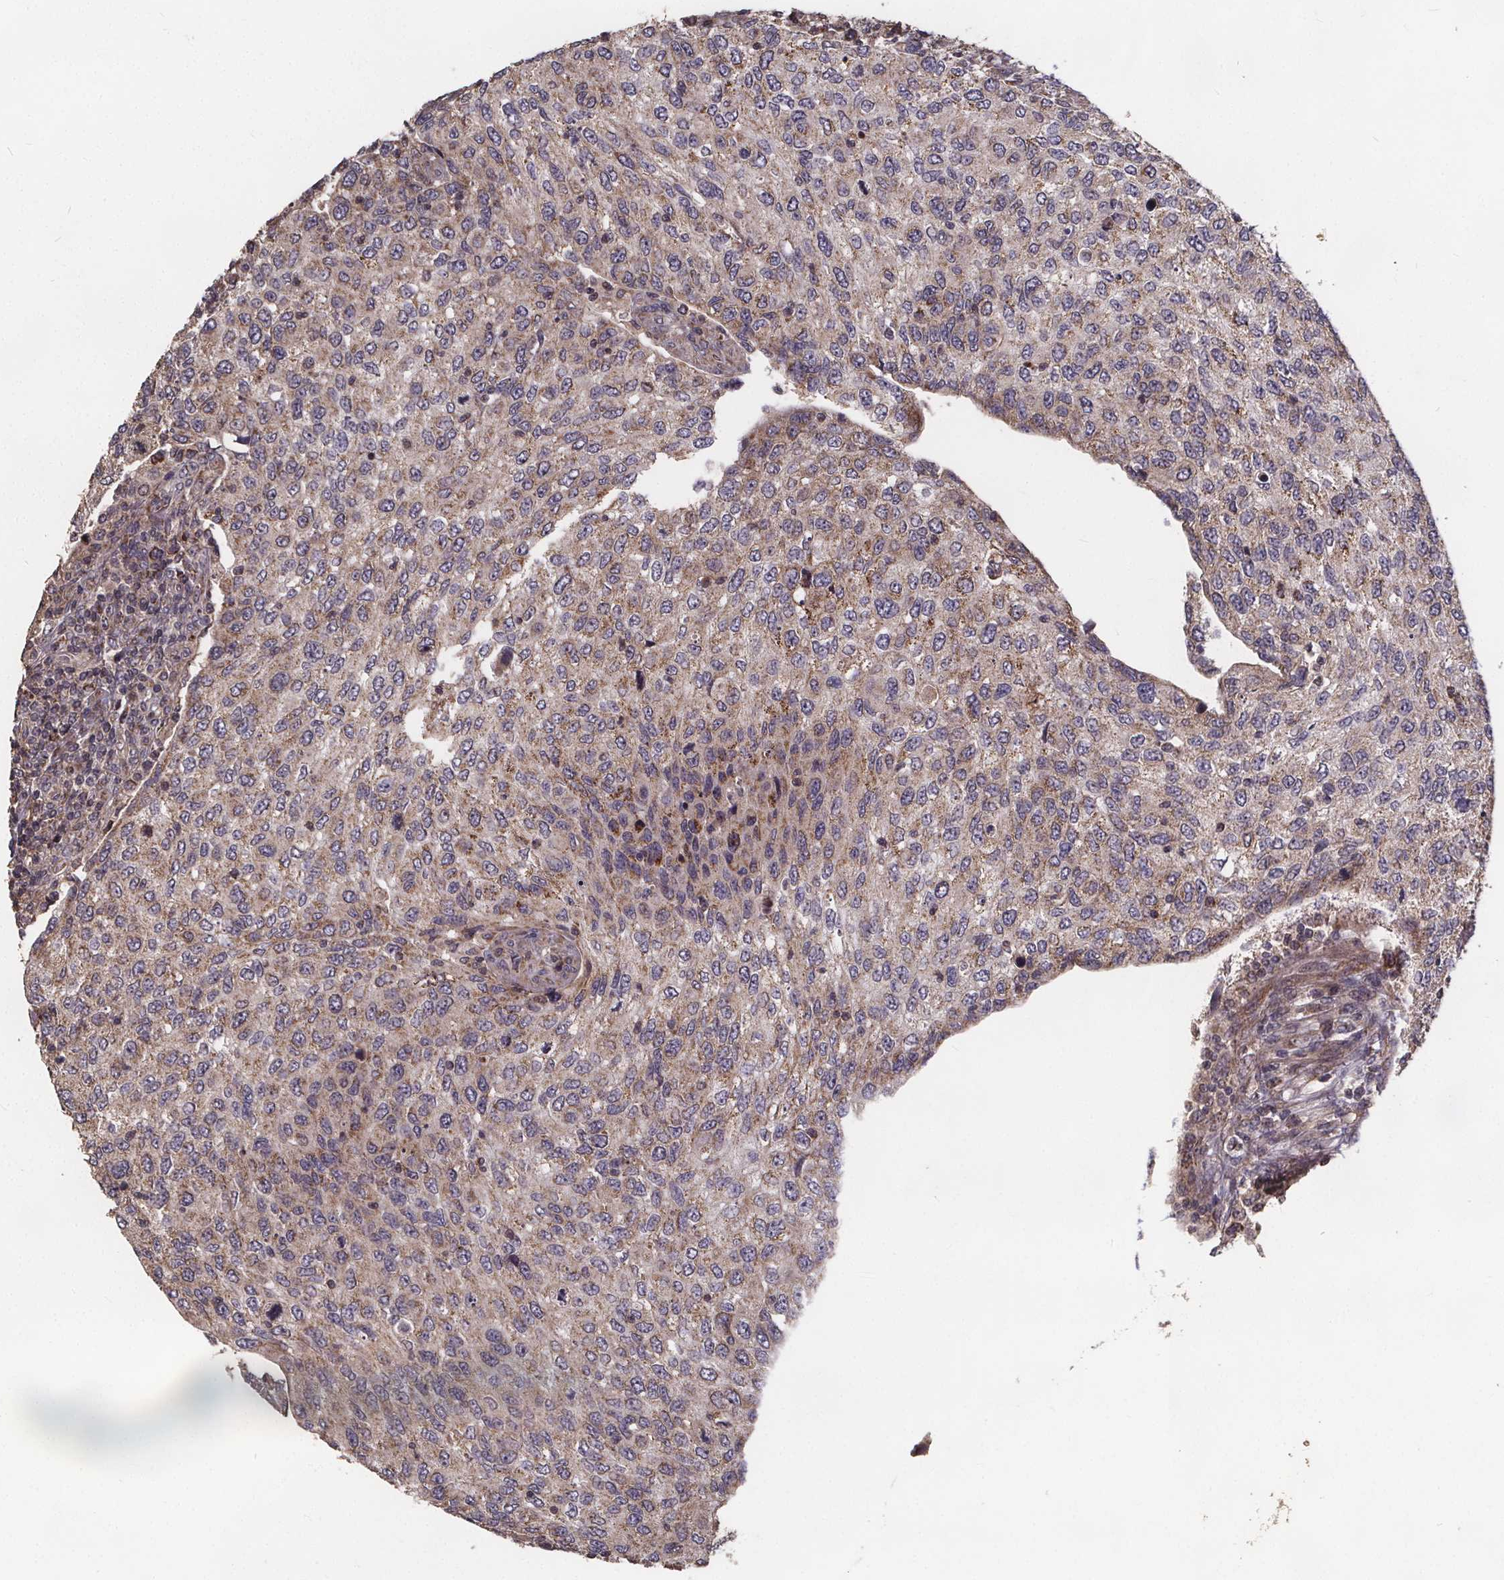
{"staining": {"intensity": "moderate", "quantity": "25%-75%", "location": "cytoplasmic/membranous"}, "tissue": "urothelial cancer", "cell_type": "Tumor cells", "image_type": "cancer", "snomed": [{"axis": "morphology", "description": "Urothelial carcinoma, High grade"}, {"axis": "topography", "description": "Urinary bladder"}], "caption": "Immunohistochemical staining of high-grade urothelial carcinoma exhibits medium levels of moderate cytoplasmic/membranous staining in about 25%-75% of tumor cells.", "gene": "YME1L1", "patient": {"sex": "female", "age": 78}}